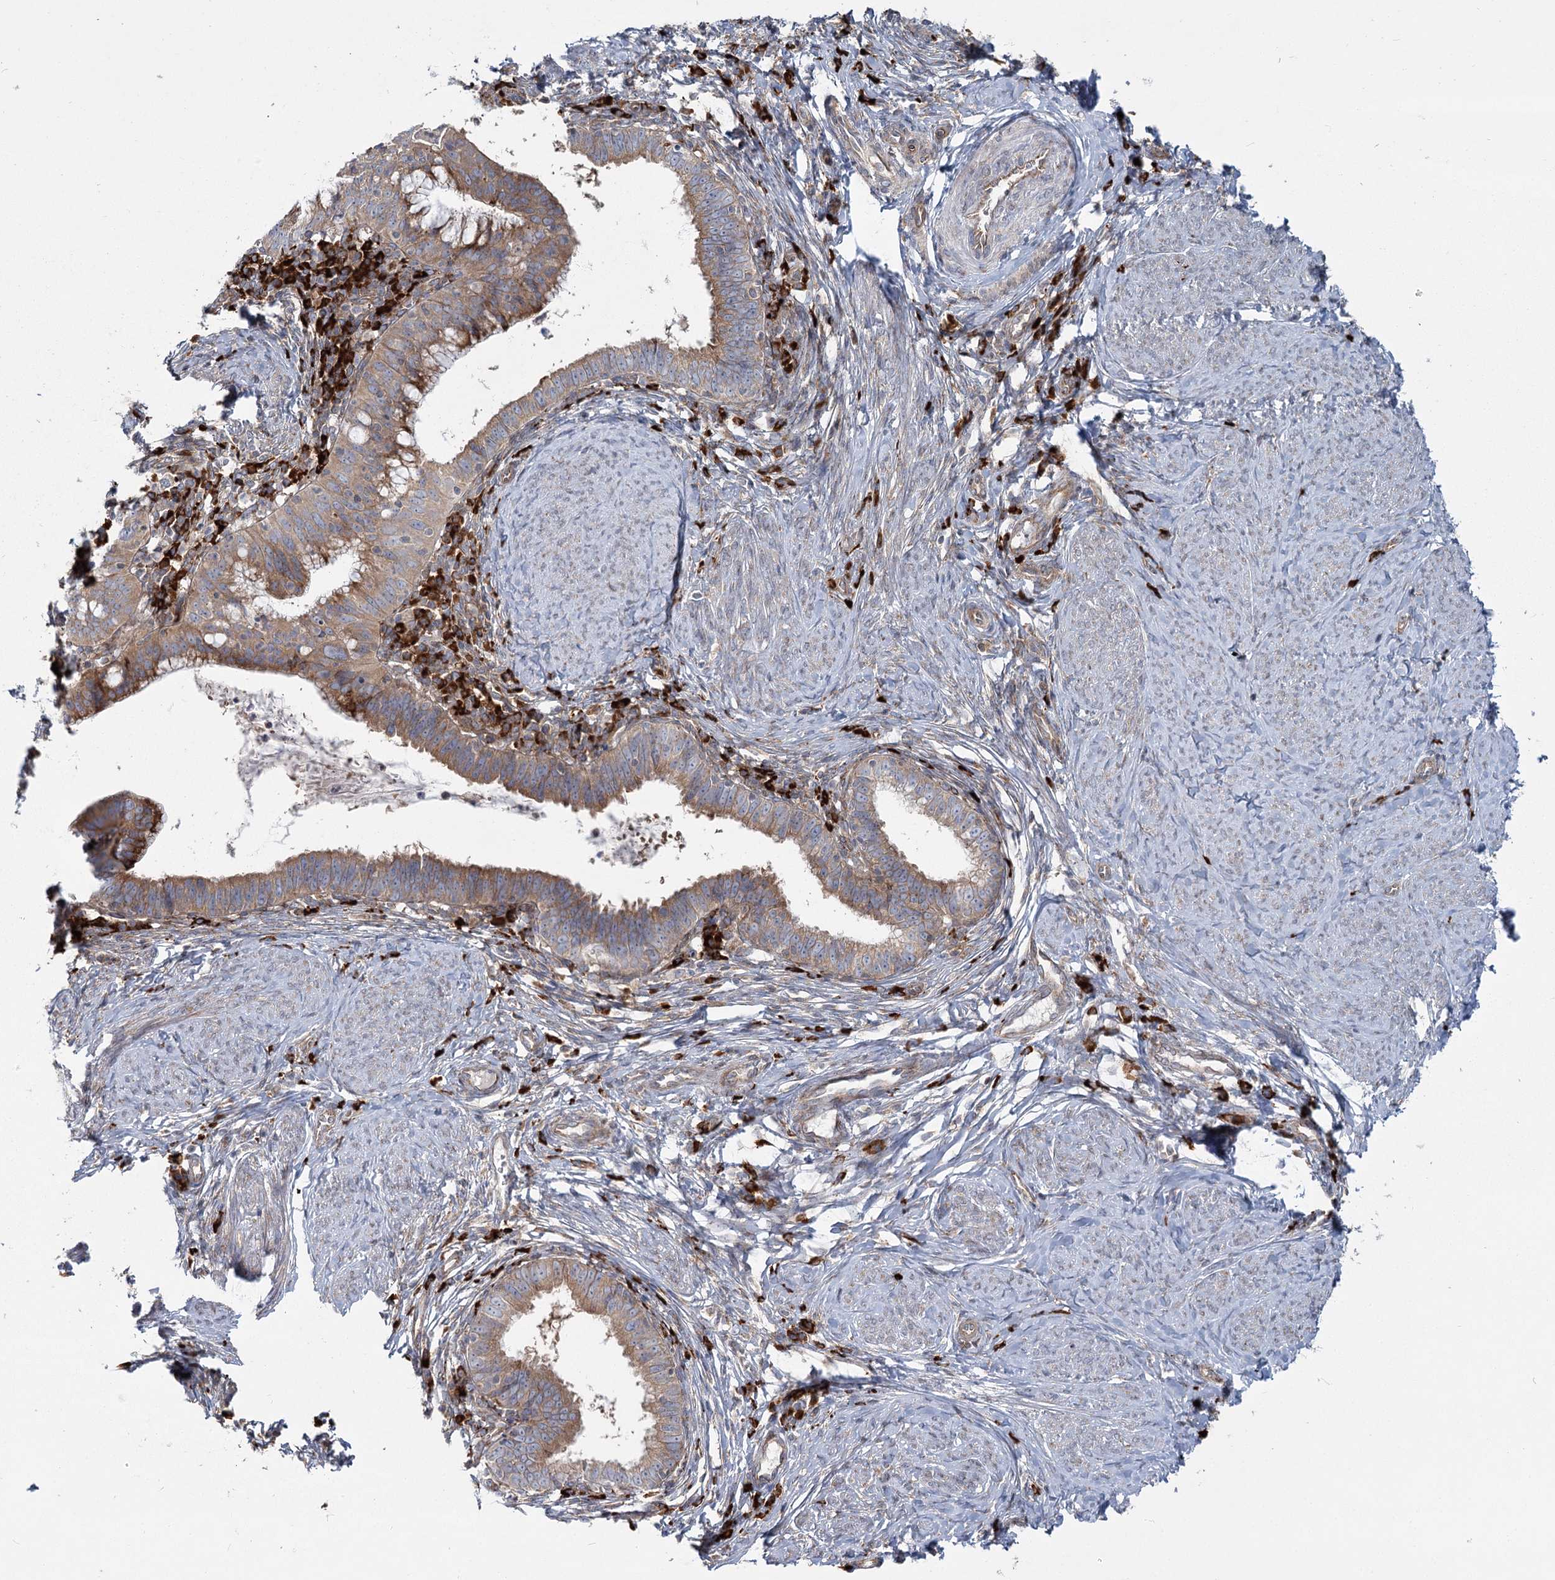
{"staining": {"intensity": "moderate", "quantity": ">75%", "location": "cytoplasmic/membranous"}, "tissue": "cervical cancer", "cell_type": "Tumor cells", "image_type": "cancer", "snomed": [{"axis": "morphology", "description": "Adenocarcinoma, NOS"}, {"axis": "topography", "description": "Cervix"}], "caption": "Immunohistochemical staining of human cervical cancer exhibits medium levels of moderate cytoplasmic/membranous protein expression in approximately >75% of tumor cells.", "gene": "POGLUT1", "patient": {"sex": "female", "age": 36}}